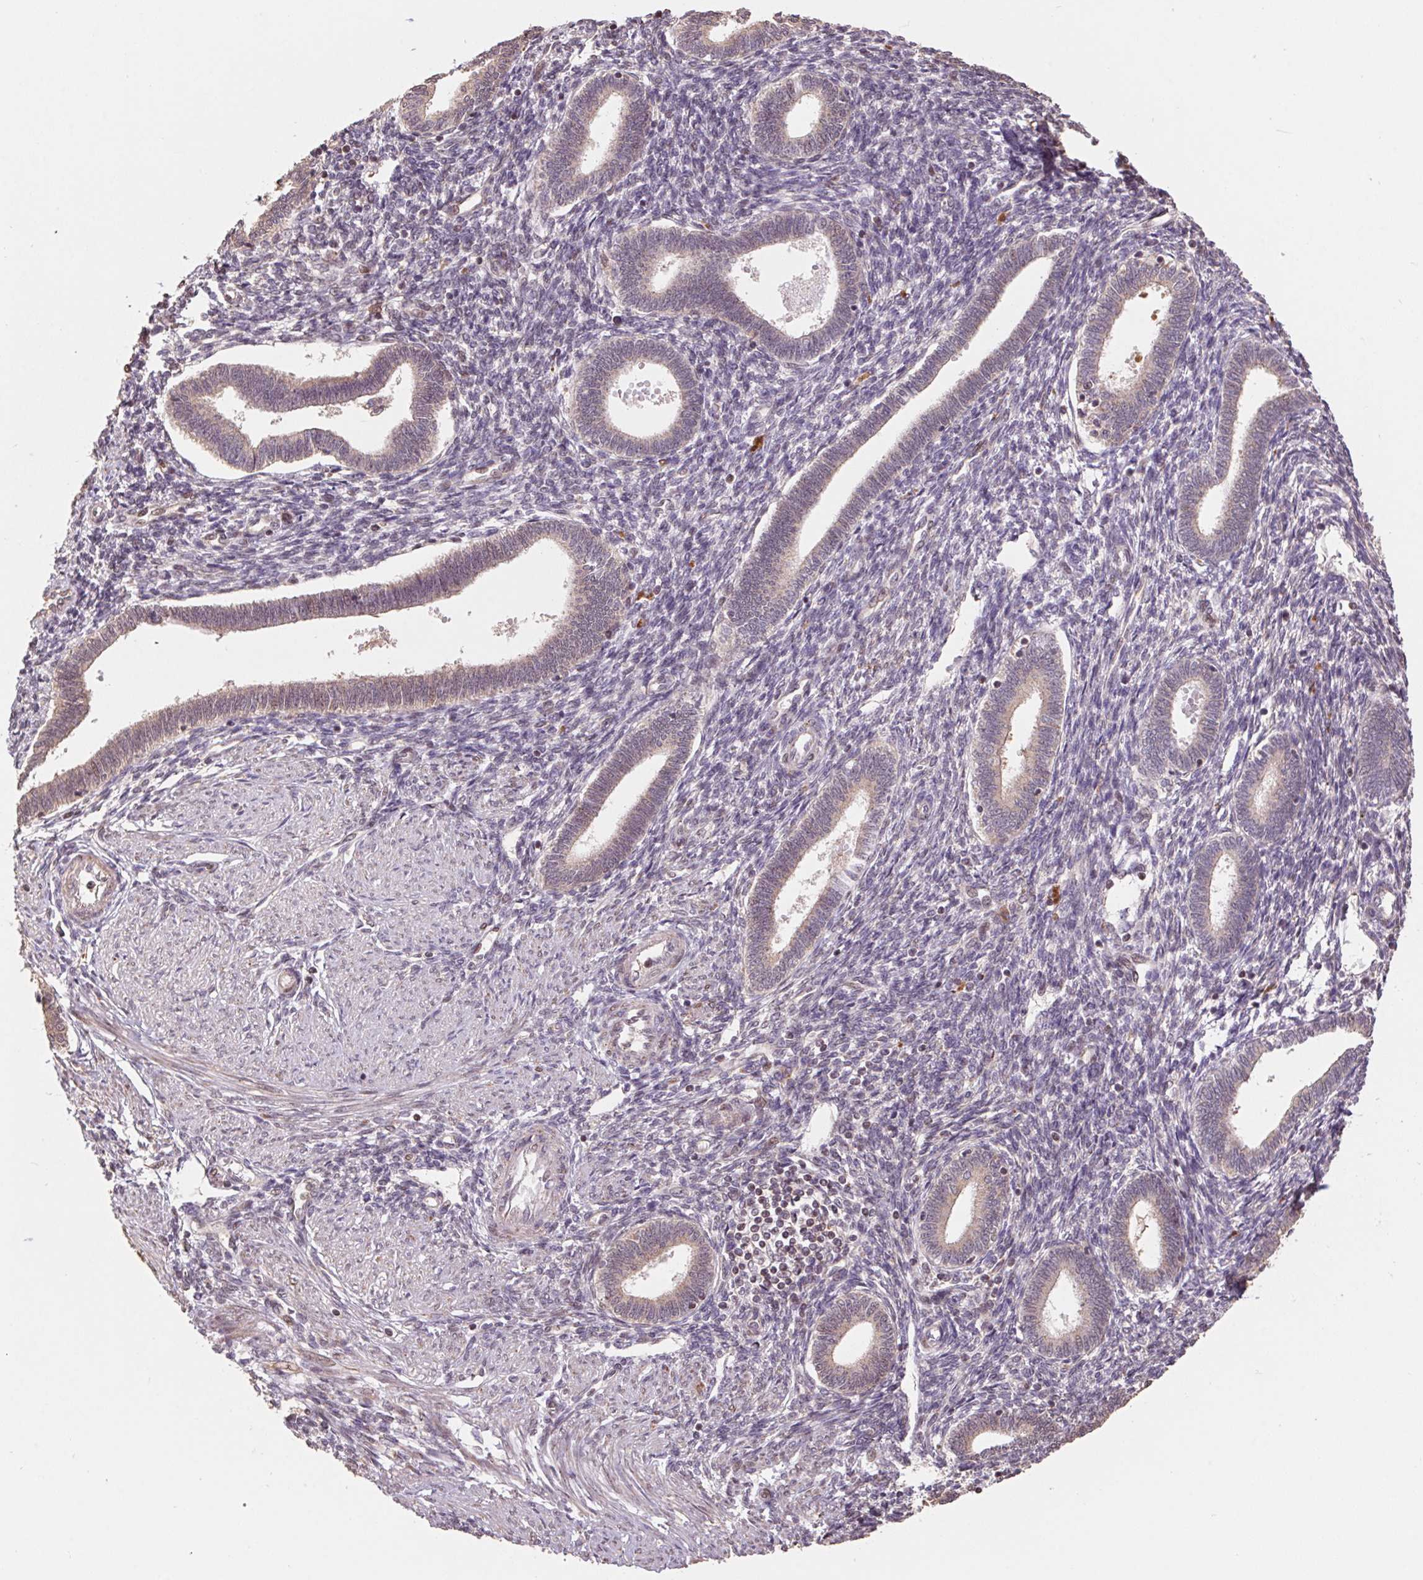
{"staining": {"intensity": "weak", "quantity": "25%-75%", "location": "cytoplasmic/membranous"}, "tissue": "endometrium", "cell_type": "Cells in endometrial stroma", "image_type": "normal", "snomed": [{"axis": "morphology", "description": "Normal tissue, NOS"}, {"axis": "topography", "description": "Endometrium"}], "caption": "Cells in endometrial stroma display low levels of weak cytoplasmic/membranous expression in about 25%-75% of cells in unremarkable endometrium.", "gene": "PDHA1", "patient": {"sex": "female", "age": 42}}